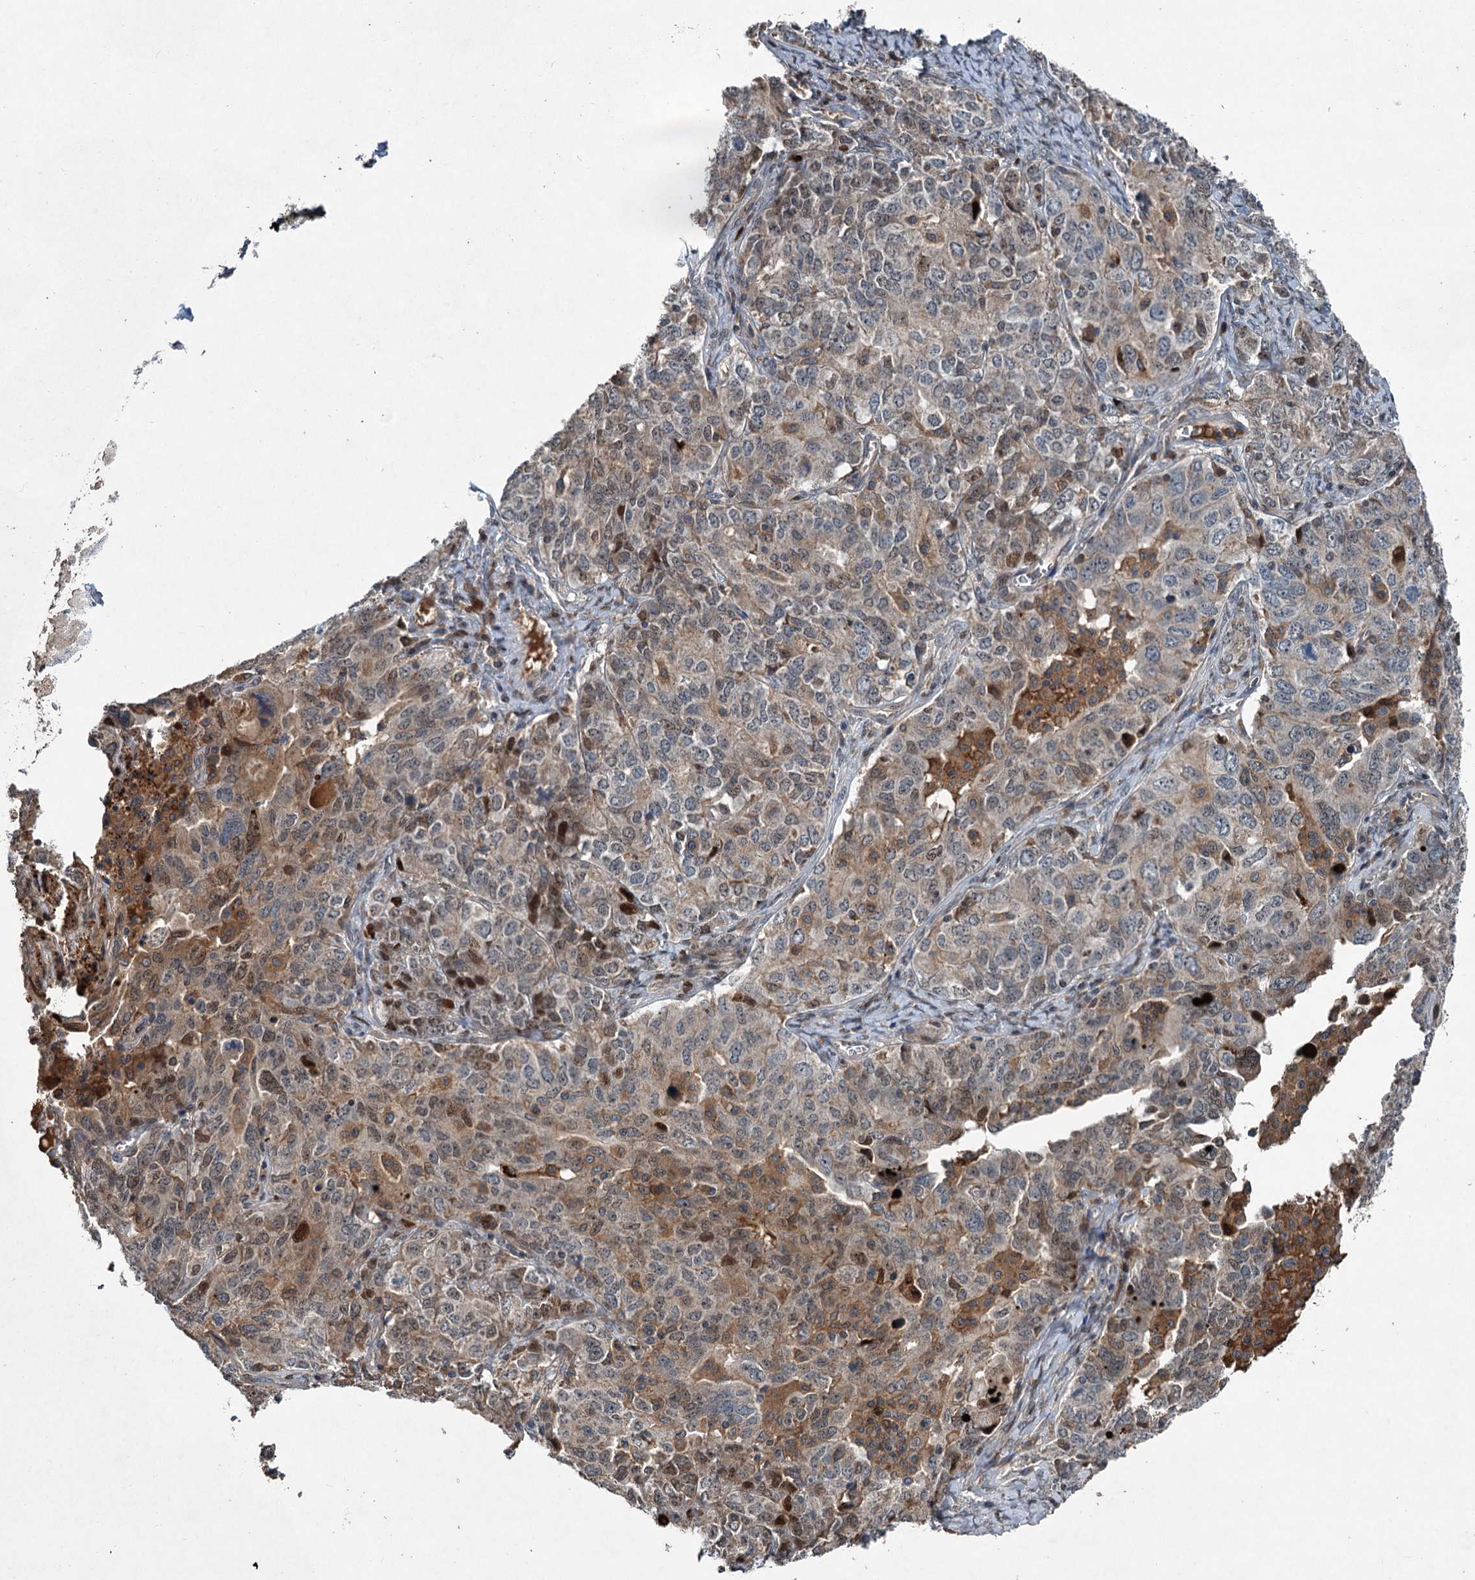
{"staining": {"intensity": "moderate", "quantity": "25%-75%", "location": "cytoplasmic/membranous,nuclear"}, "tissue": "ovarian cancer", "cell_type": "Tumor cells", "image_type": "cancer", "snomed": [{"axis": "morphology", "description": "Carcinoma, endometroid"}, {"axis": "topography", "description": "Ovary"}], "caption": "The histopathology image demonstrates immunohistochemical staining of endometroid carcinoma (ovarian). There is moderate cytoplasmic/membranous and nuclear staining is present in approximately 25%-75% of tumor cells.", "gene": "TAPBPL", "patient": {"sex": "female", "age": 62}}